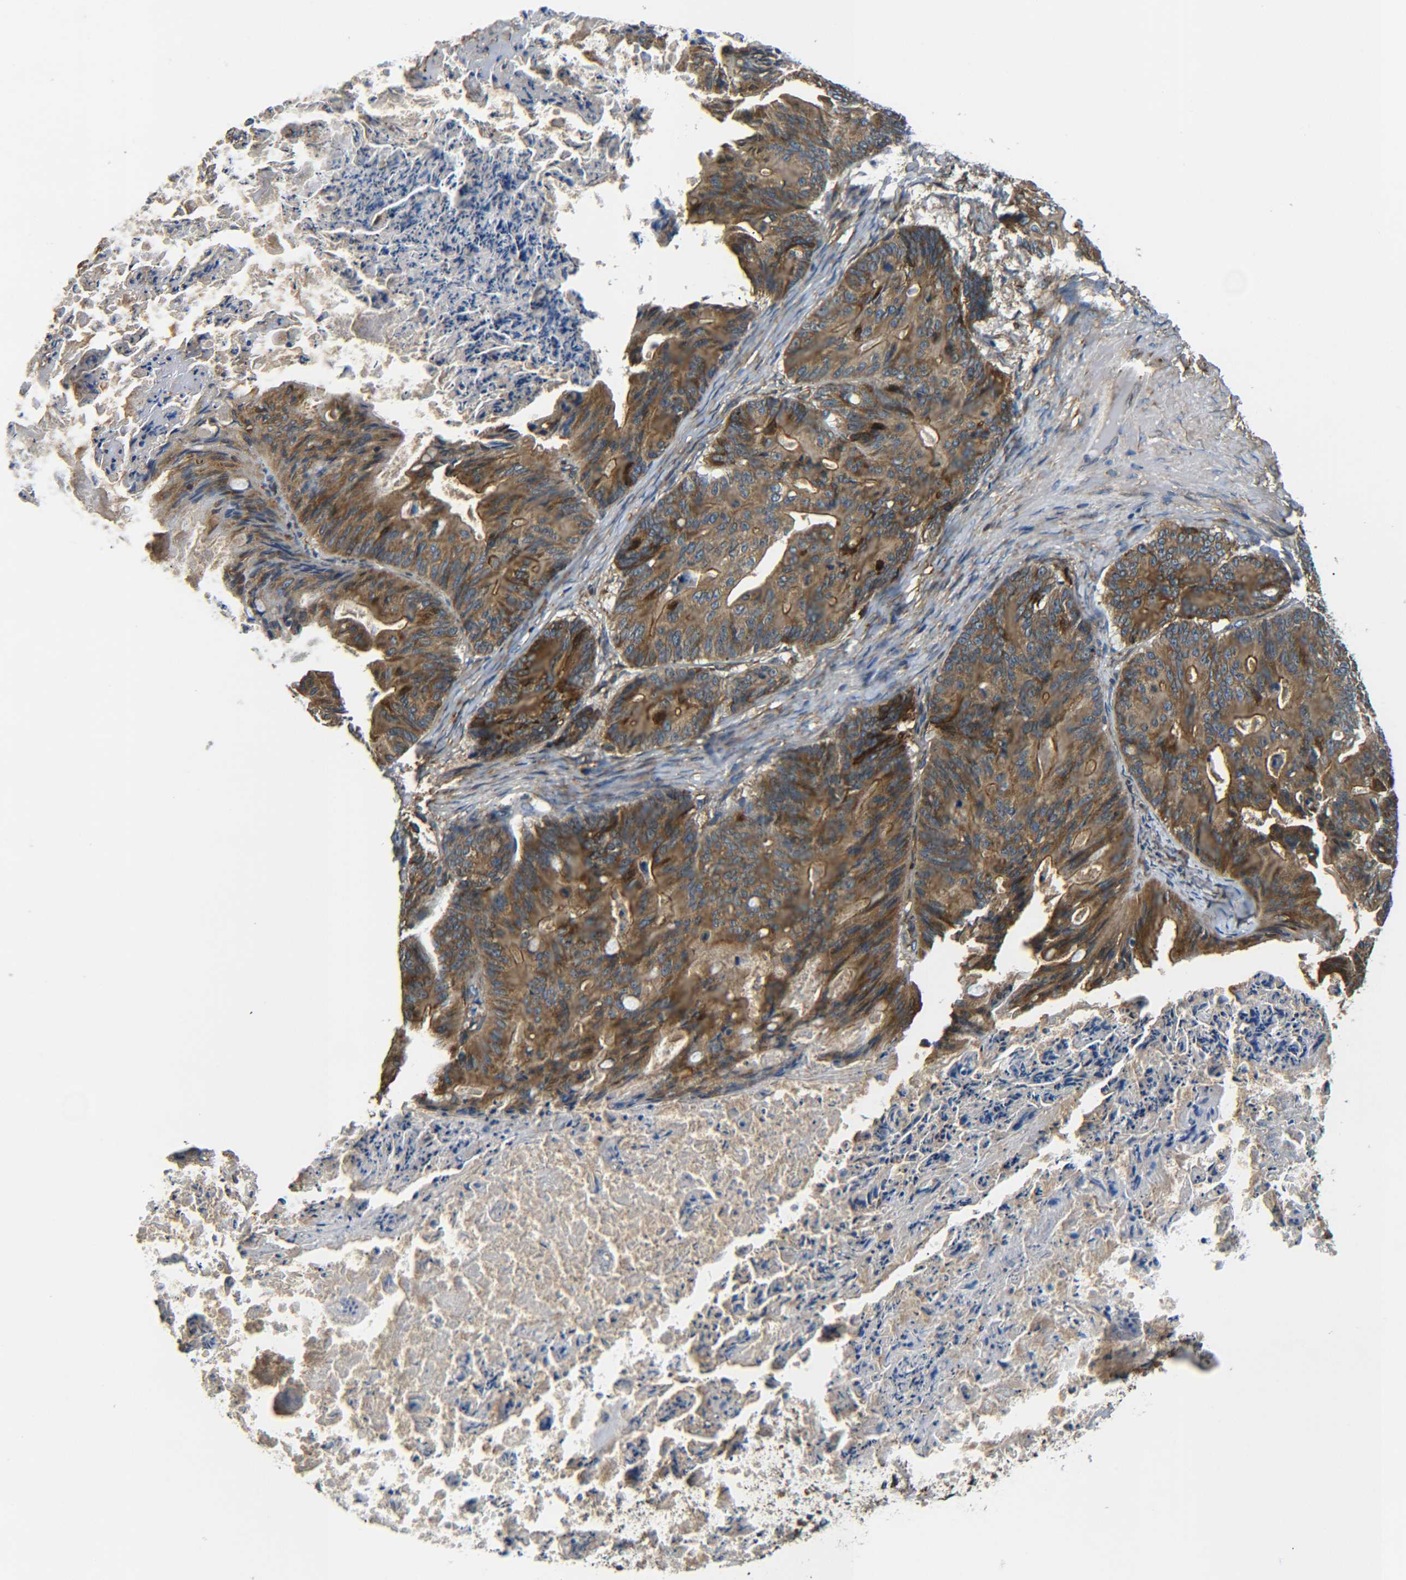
{"staining": {"intensity": "moderate", "quantity": ">75%", "location": "cytoplasmic/membranous"}, "tissue": "ovarian cancer", "cell_type": "Tumor cells", "image_type": "cancer", "snomed": [{"axis": "morphology", "description": "Cystadenocarcinoma, mucinous, NOS"}, {"axis": "topography", "description": "Ovary"}], "caption": "IHC micrograph of neoplastic tissue: mucinous cystadenocarcinoma (ovarian) stained using IHC shows medium levels of moderate protein expression localized specifically in the cytoplasmic/membranous of tumor cells, appearing as a cytoplasmic/membranous brown color.", "gene": "PREB", "patient": {"sex": "female", "age": 37}}